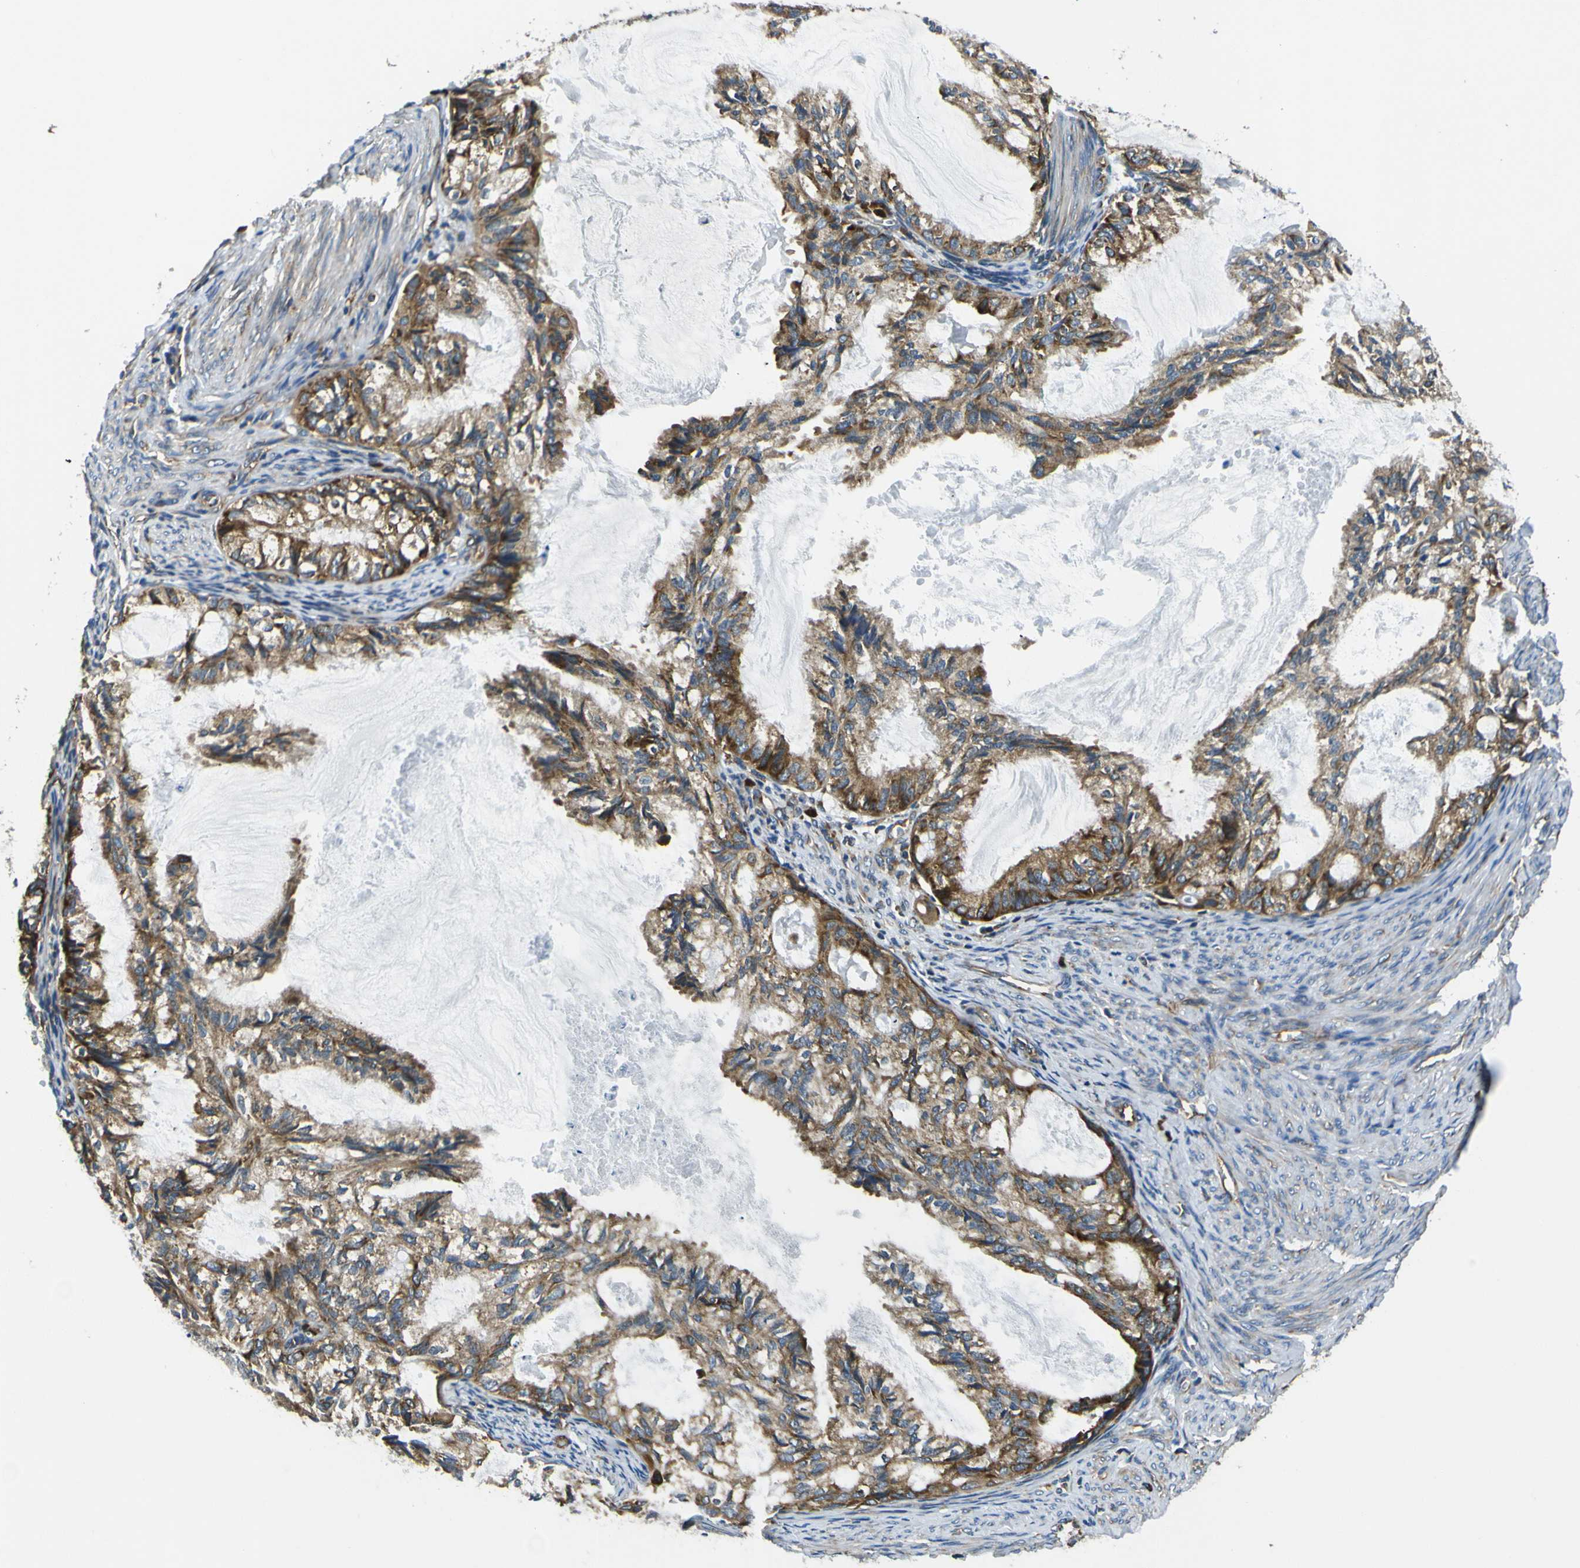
{"staining": {"intensity": "moderate", "quantity": ">75%", "location": "cytoplasmic/membranous"}, "tissue": "cervical cancer", "cell_type": "Tumor cells", "image_type": "cancer", "snomed": [{"axis": "morphology", "description": "Normal tissue, NOS"}, {"axis": "morphology", "description": "Adenocarcinoma, NOS"}, {"axis": "topography", "description": "Cervix"}, {"axis": "topography", "description": "Endometrium"}], "caption": "Approximately >75% of tumor cells in adenocarcinoma (cervical) demonstrate moderate cytoplasmic/membranous protein staining as visualized by brown immunohistochemical staining.", "gene": "RPSA", "patient": {"sex": "female", "age": 86}}